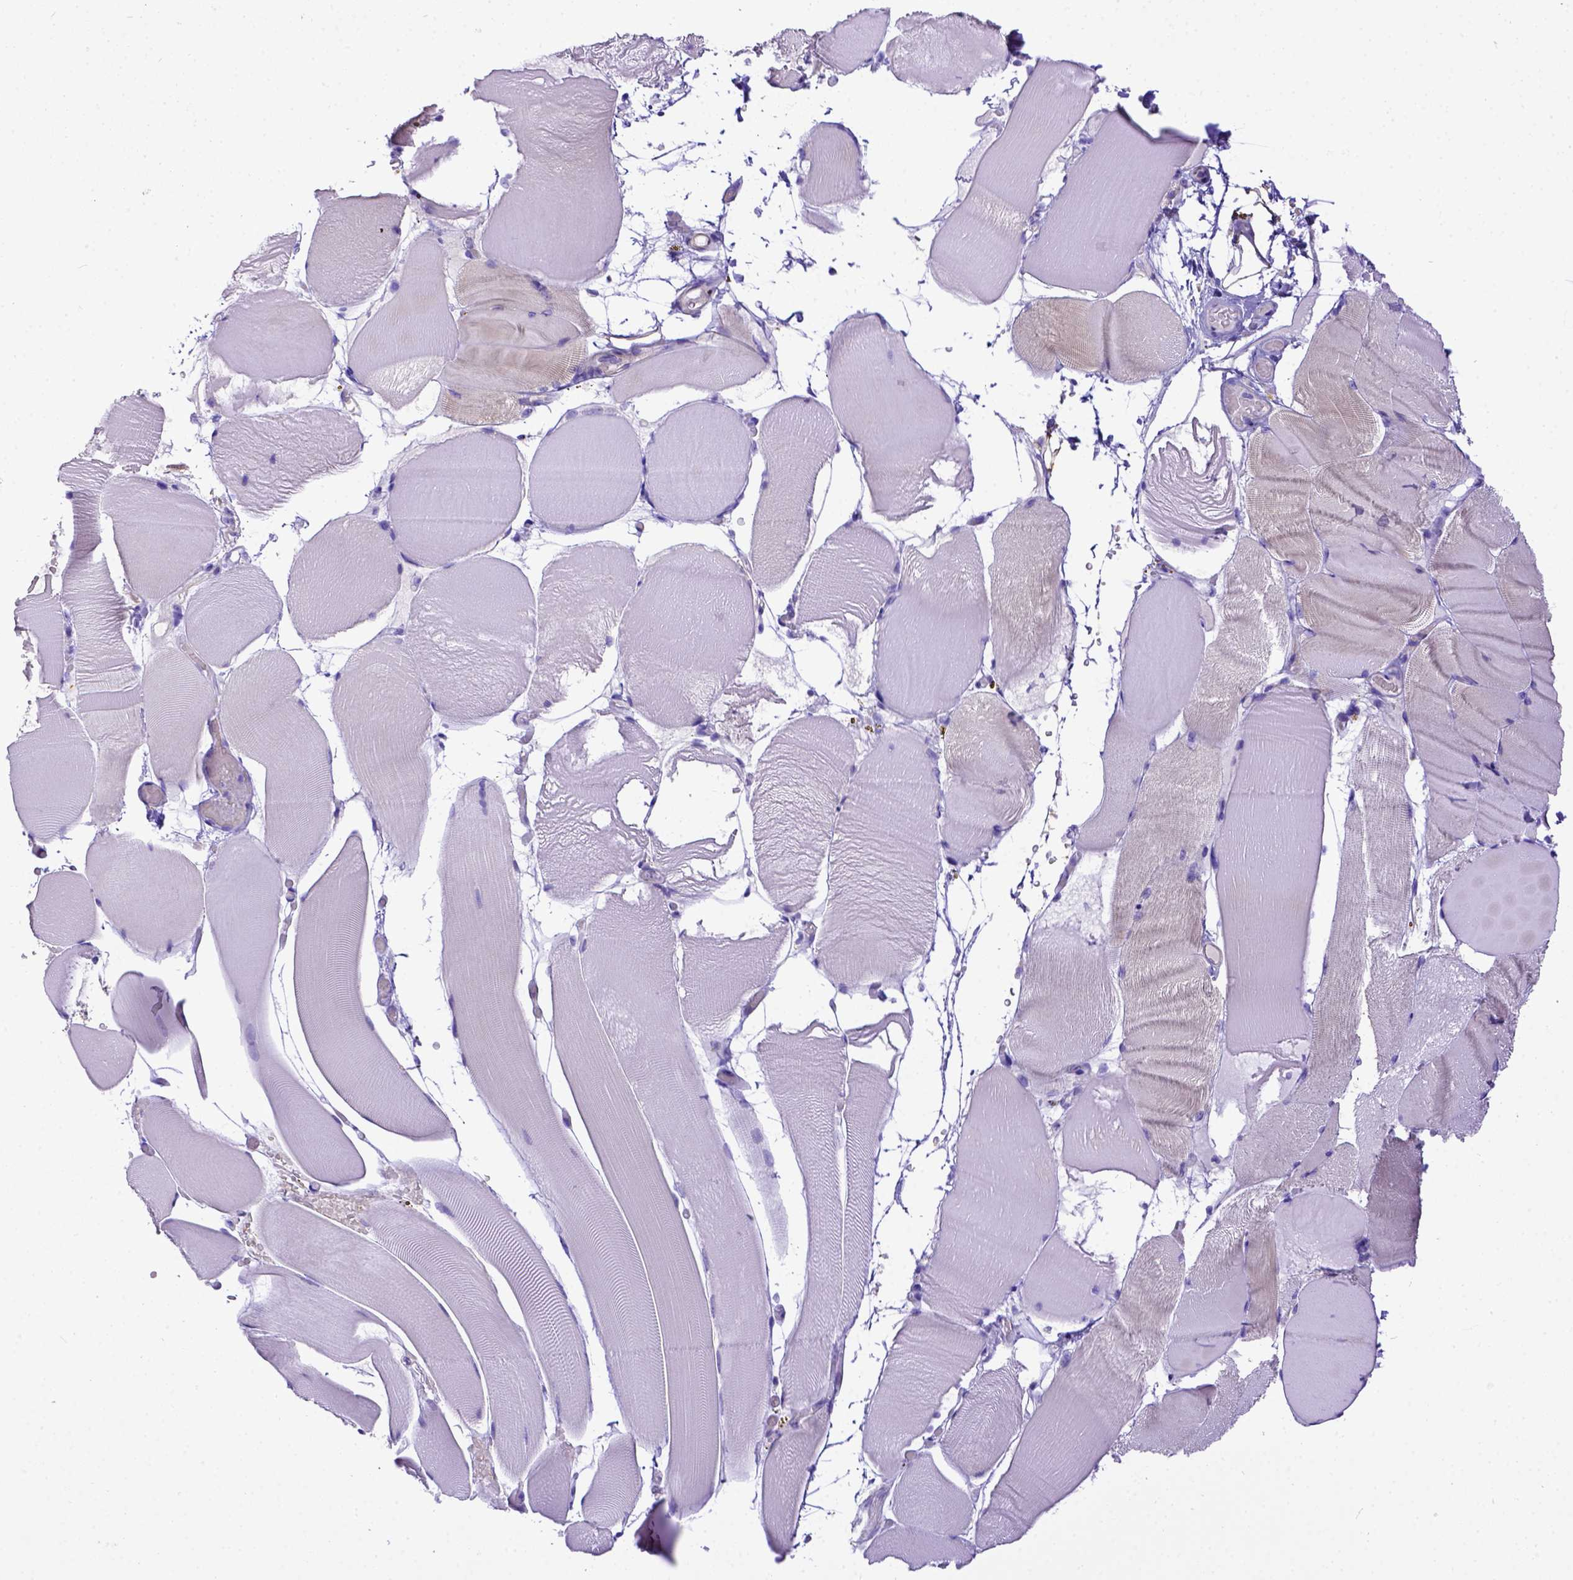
{"staining": {"intensity": "negative", "quantity": "none", "location": "none"}, "tissue": "skeletal muscle", "cell_type": "Myocytes", "image_type": "normal", "snomed": [{"axis": "morphology", "description": "Normal tissue, NOS"}, {"axis": "topography", "description": "Skeletal muscle"}], "caption": "IHC micrograph of normal skeletal muscle stained for a protein (brown), which shows no positivity in myocytes.", "gene": "LRRC18", "patient": {"sex": "female", "age": 37}}